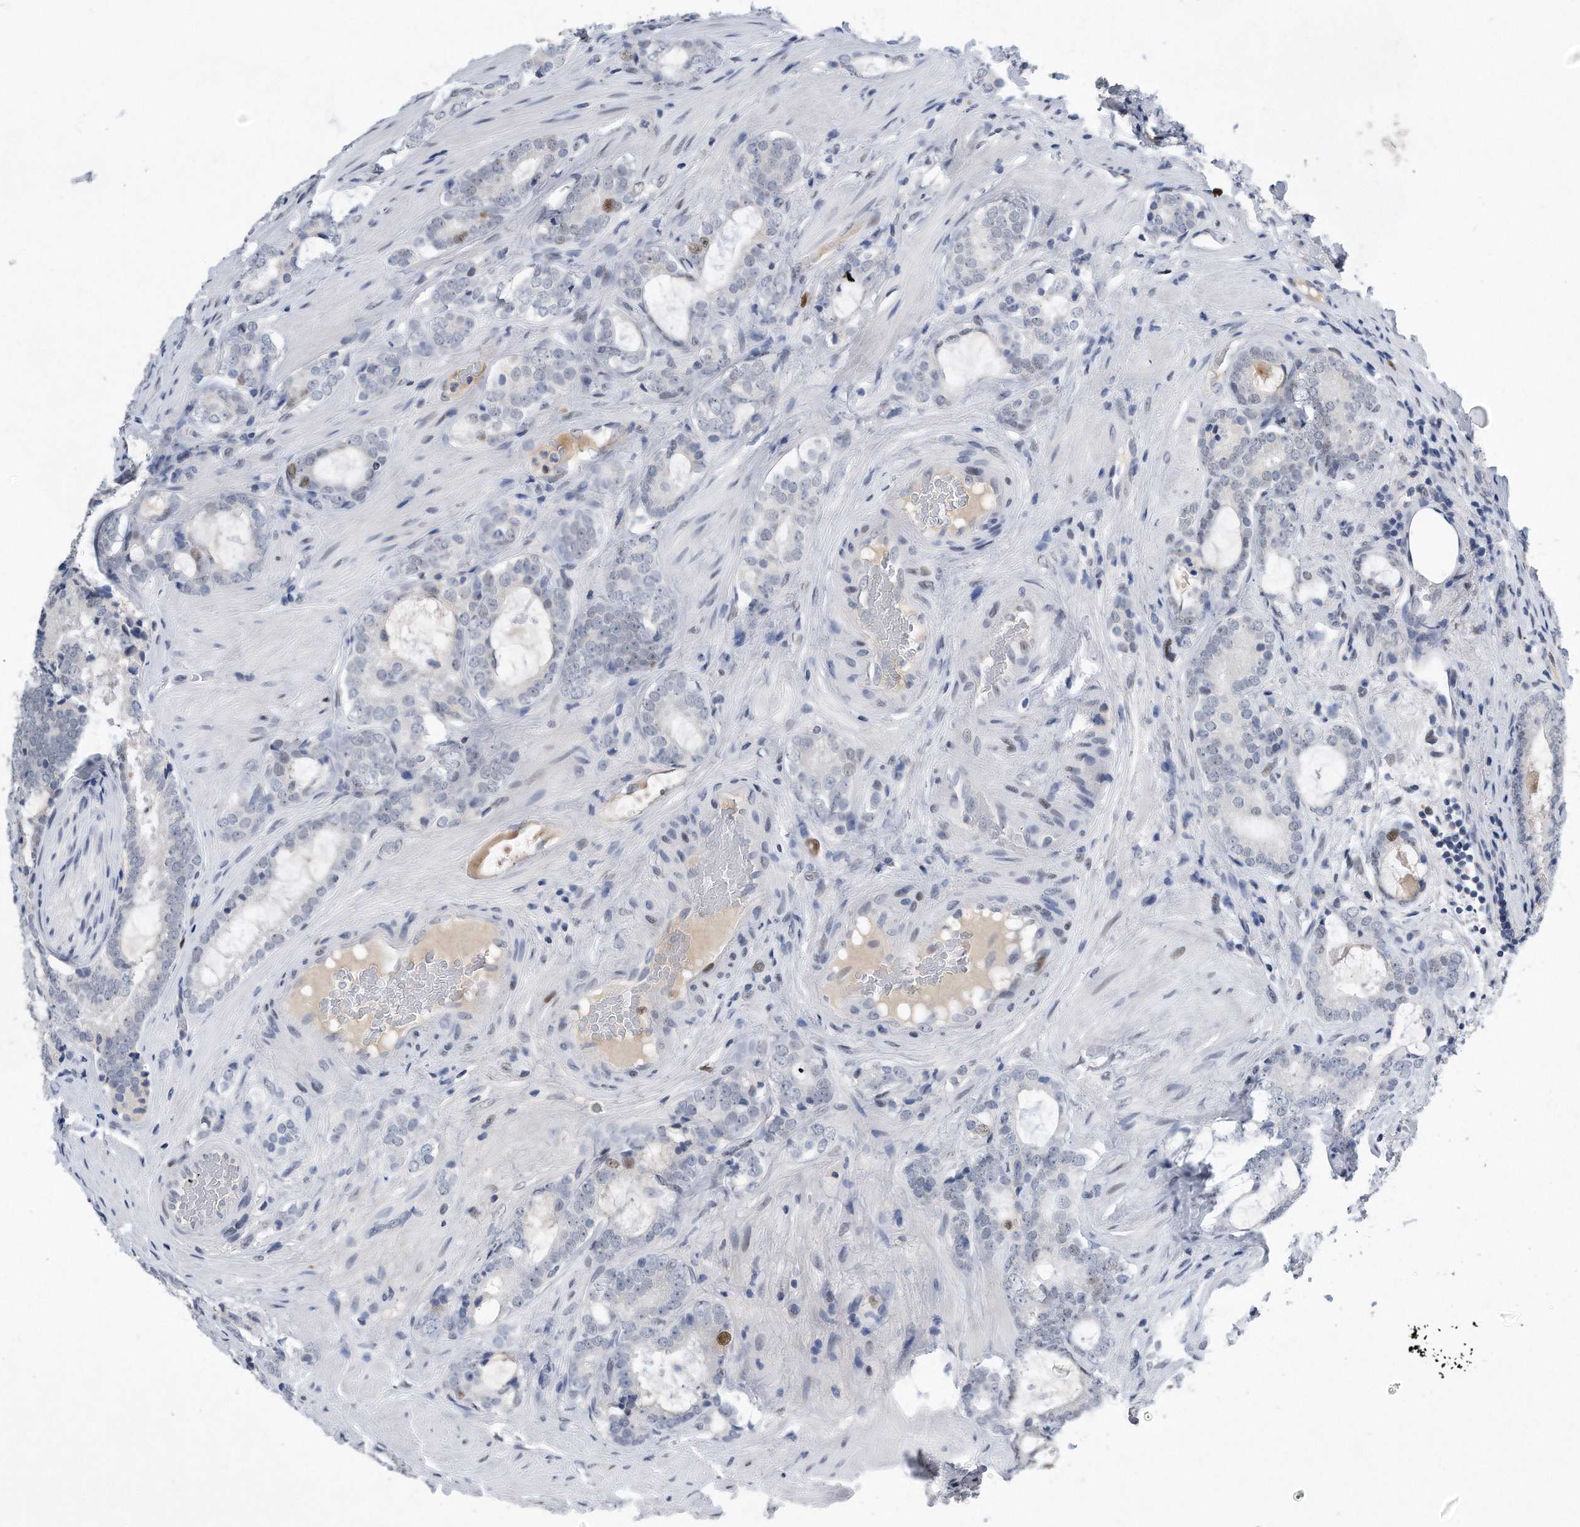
{"staining": {"intensity": "negative", "quantity": "none", "location": "none"}, "tissue": "prostate cancer", "cell_type": "Tumor cells", "image_type": "cancer", "snomed": [{"axis": "morphology", "description": "Adenocarcinoma, High grade"}, {"axis": "topography", "description": "Prostate"}], "caption": "DAB immunohistochemical staining of prostate cancer (high-grade adenocarcinoma) shows no significant staining in tumor cells.", "gene": "PCNA", "patient": {"sex": "male", "age": 63}}